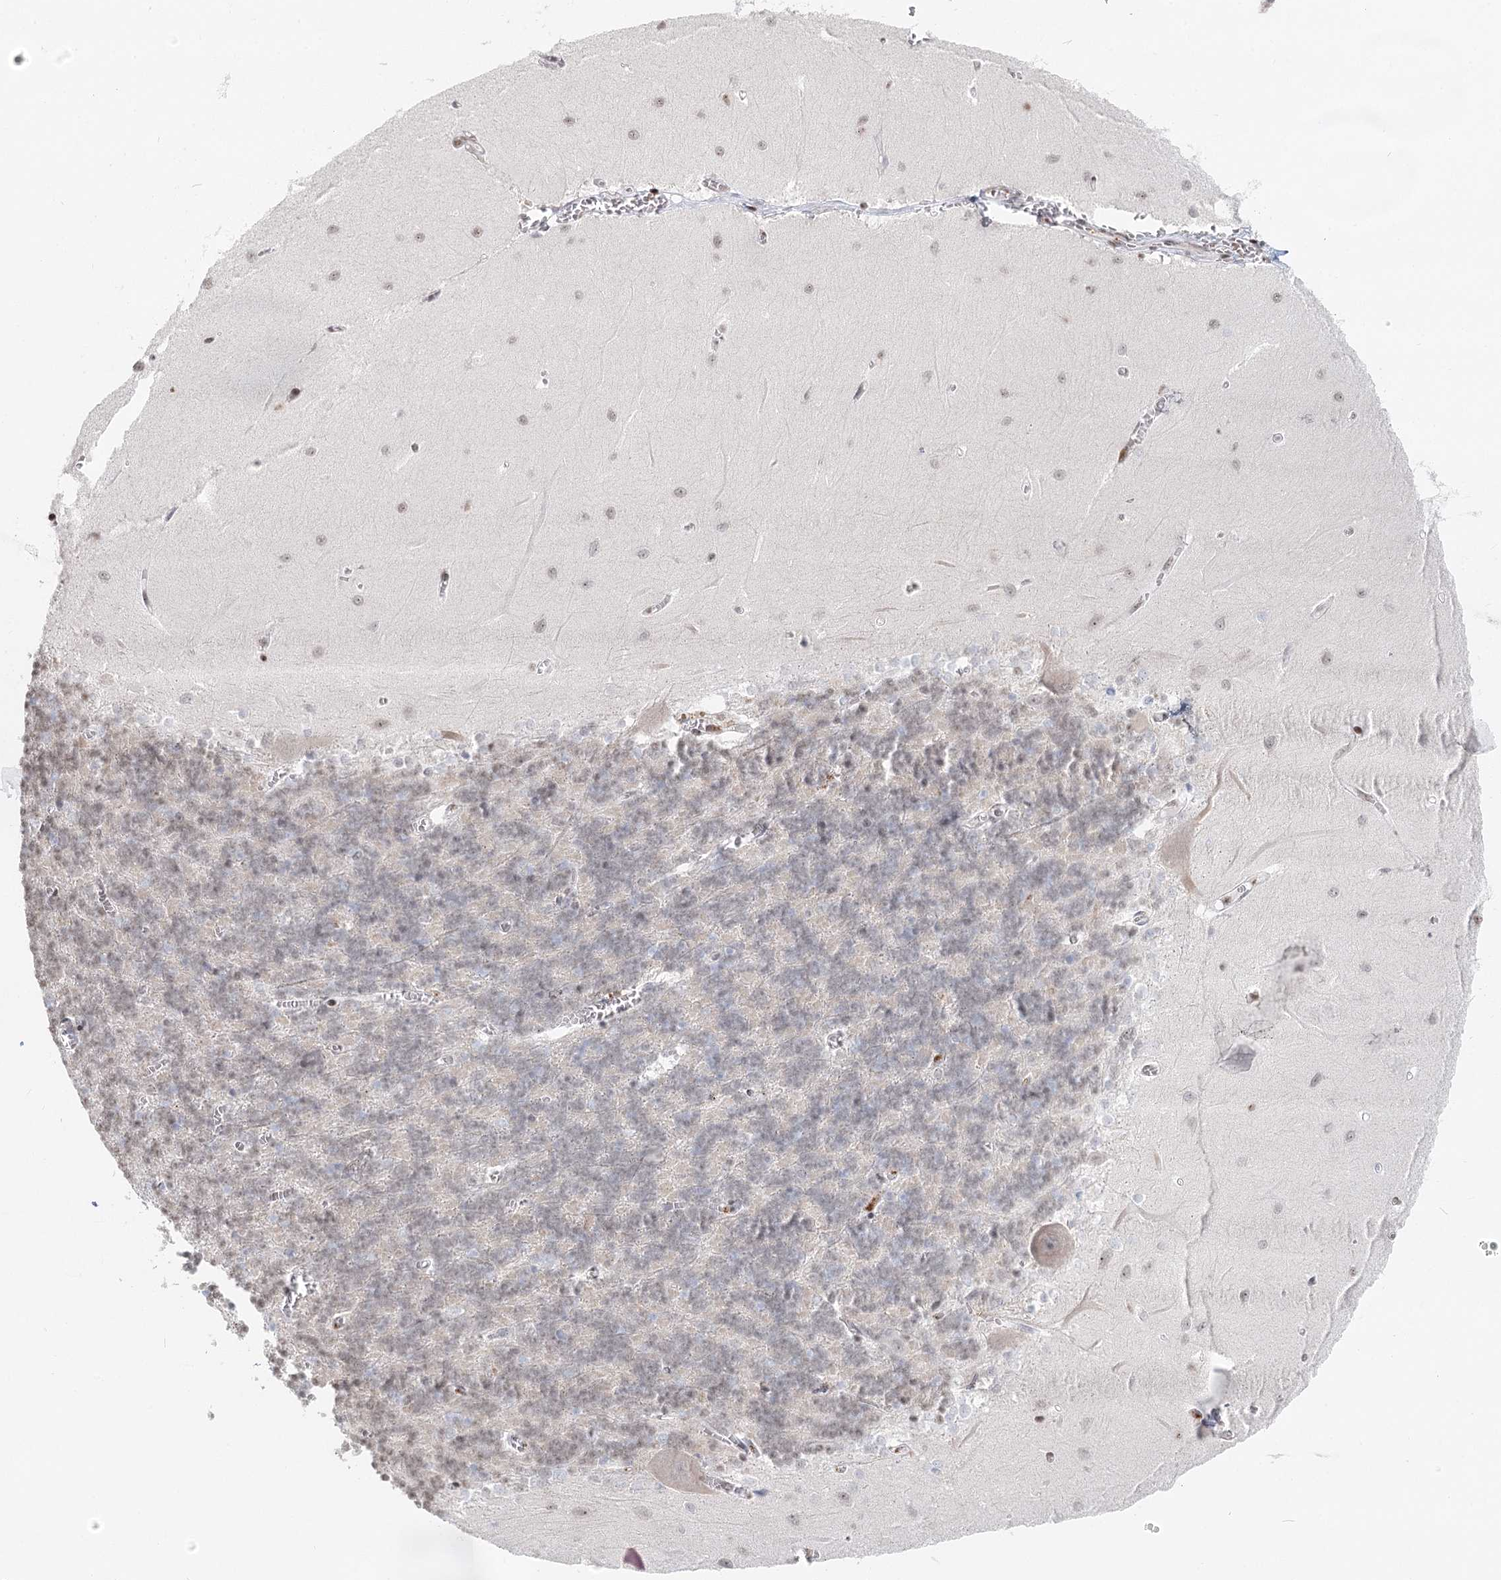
{"staining": {"intensity": "negative", "quantity": "none", "location": "none"}, "tissue": "cerebellum", "cell_type": "Cells in granular layer", "image_type": "normal", "snomed": [{"axis": "morphology", "description": "Normal tissue, NOS"}, {"axis": "topography", "description": "Cerebellum"}], "caption": "Cells in granular layer show no significant protein staining in benign cerebellum. The staining was performed using DAB (3,3'-diaminobenzidine) to visualize the protein expression in brown, while the nuclei were stained in blue with hematoxylin (Magnification: 20x).", "gene": "BNIP5", "patient": {"sex": "male", "age": 37}}